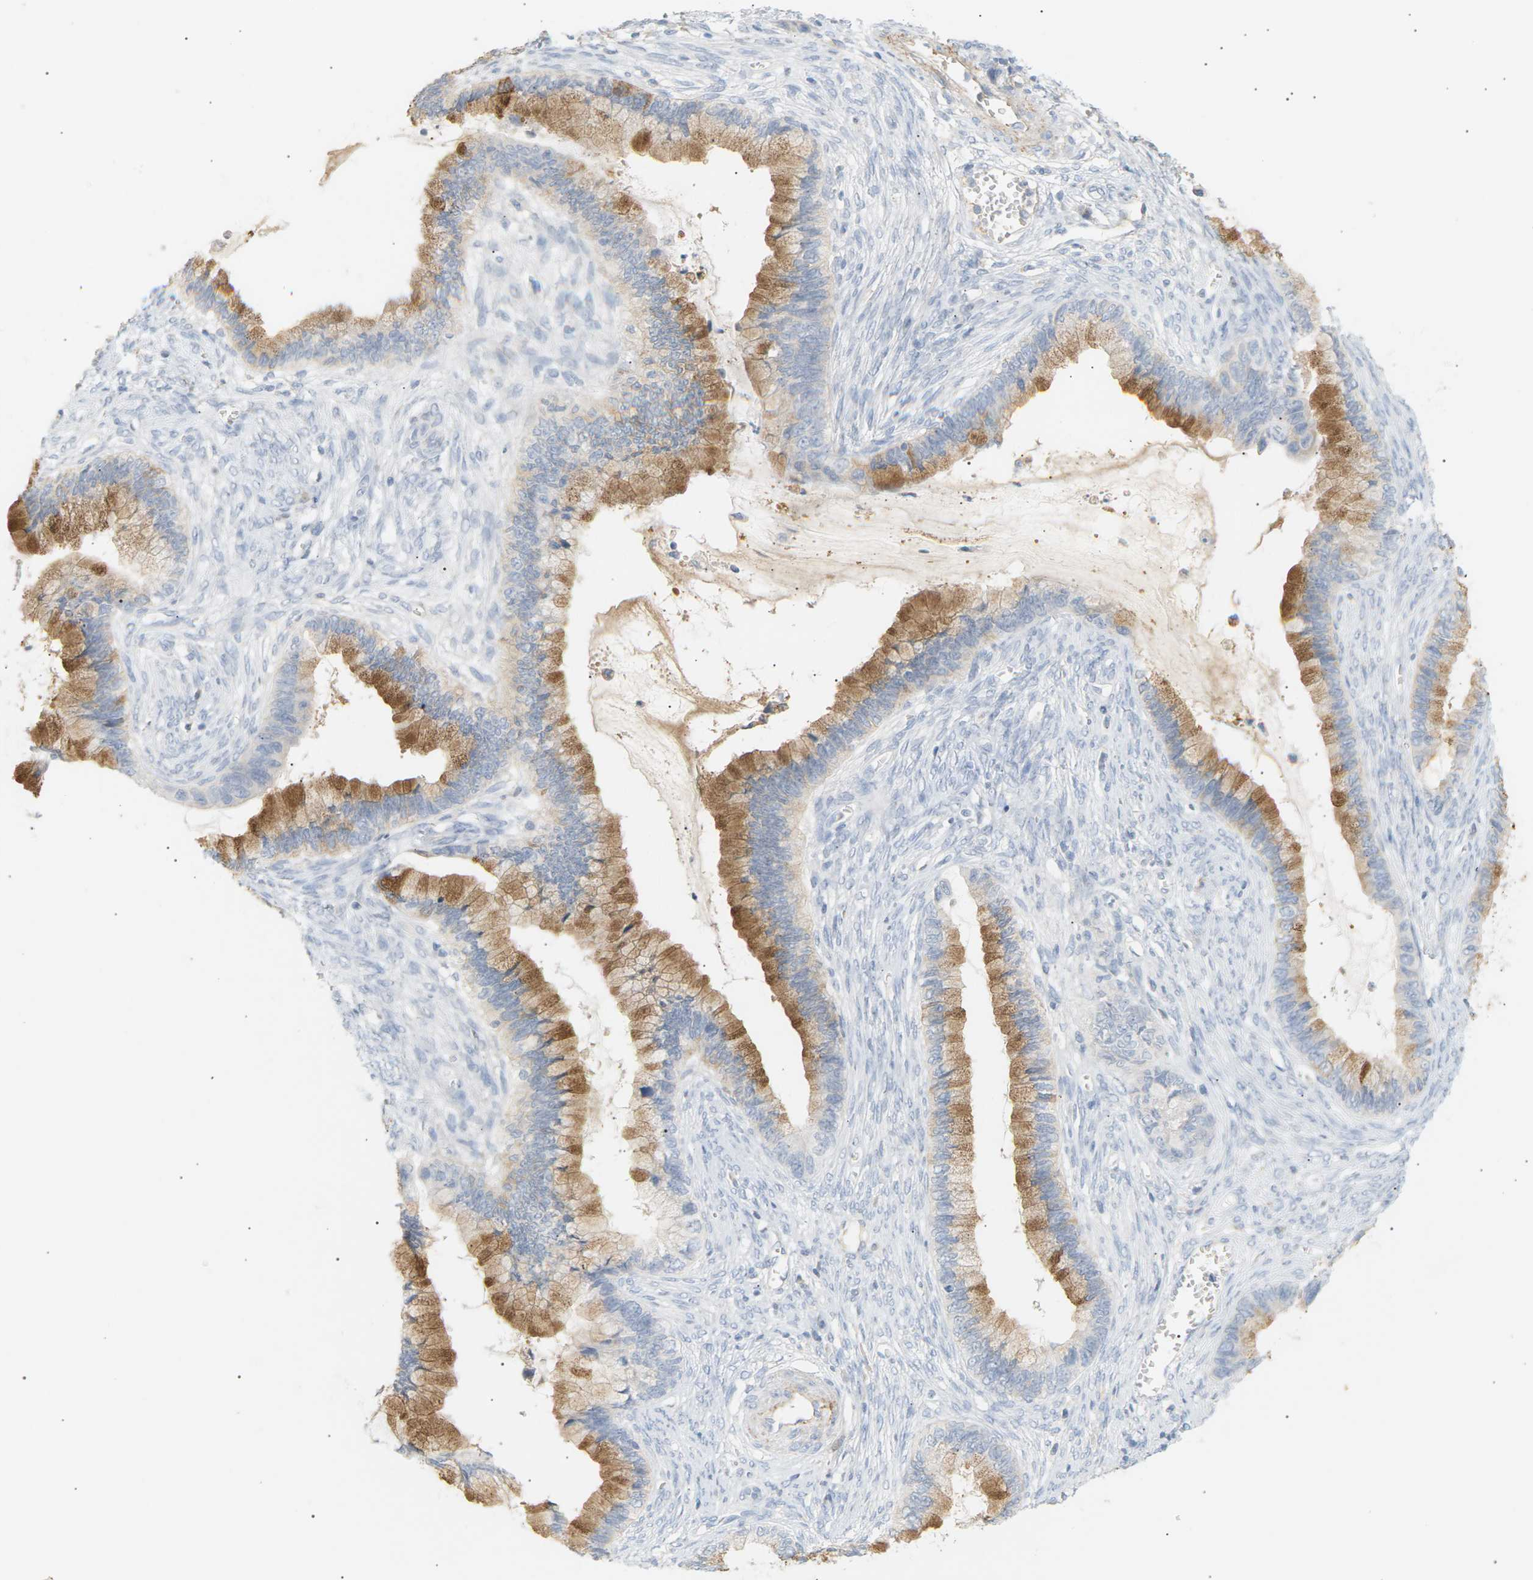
{"staining": {"intensity": "moderate", "quantity": ">75%", "location": "cytoplasmic/membranous"}, "tissue": "cervical cancer", "cell_type": "Tumor cells", "image_type": "cancer", "snomed": [{"axis": "morphology", "description": "Adenocarcinoma, NOS"}, {"axis": "topography", "description": "Cervix"}], "caption": "DAB immunohistochemical staining of cervical adenocarcinoma demonstrates moderate cytoplasmic/membranous protein positivity in about >75% of tumor cells. (Brightfield microscopy of DAB IHC at high magnification).", "gene": "CLU", "patient": {"sex": "female", "age": 44}}